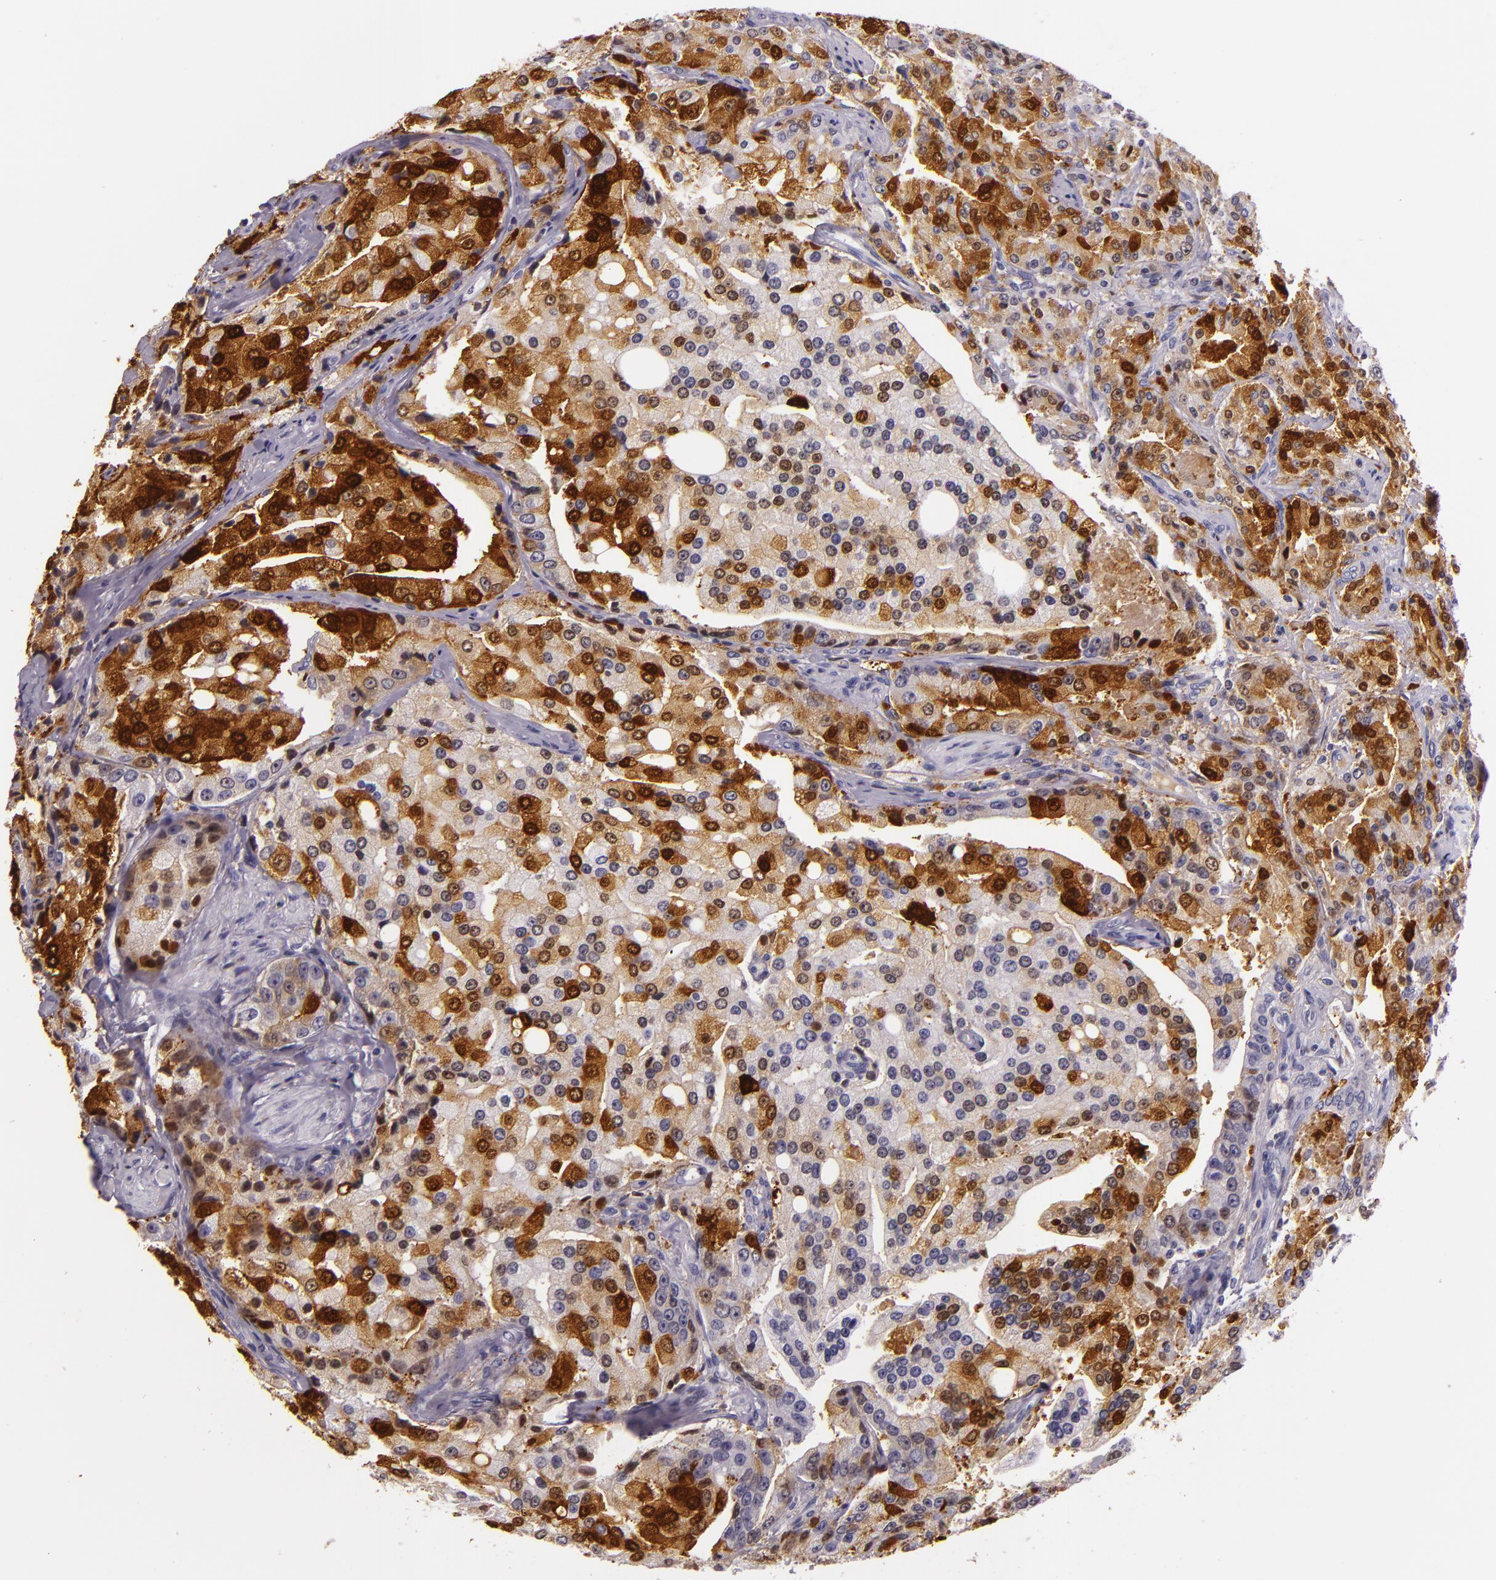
{"staining": {"intensity": "strong", "quantity": "25%-75%", "location": "cytoplasmic/membranous,nuclear"}, "tissue": "prostate cancer", "cell_type": "Tumor cells", "image_type": "cancer", "snomed": [{"axis": "morphology", "description": "Adenocarcinoma, Medium grade"}, {"axis": "topography", "description": "Prostate"}], "caption": "The photomicrograph exhibits immunohistochemical staining of prostate cancer (adenocarcinoma (medium-grade)). There is strong cytoplasmic/membranous and nuclear staining is identified in approximately 25%-75% of tumor cells.", "gene": "MT1A", "patient": {"sex": "male", "age": 72}}